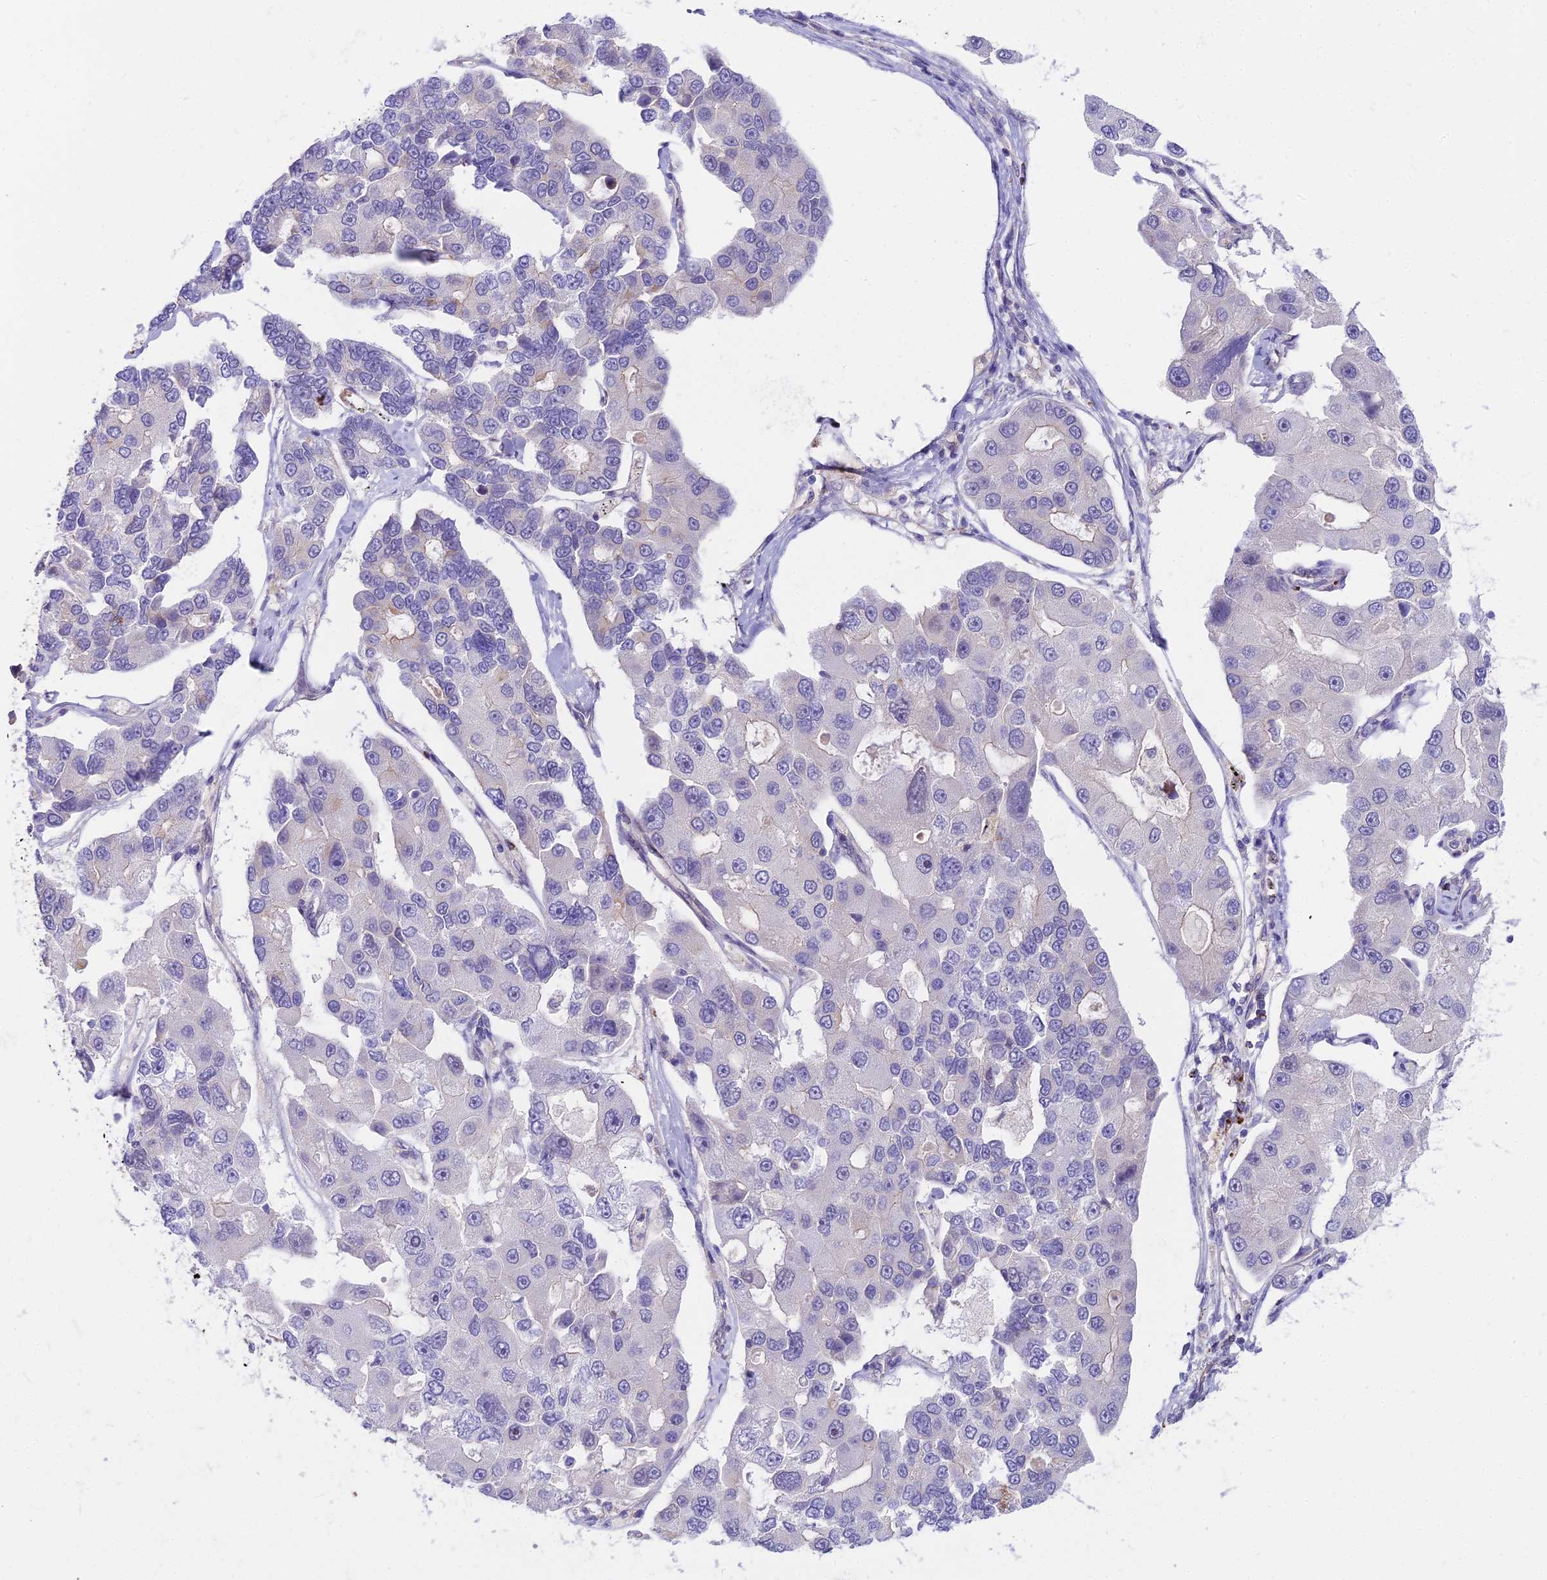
{"staining": {"intensity": "negative", "quantity": "none", "location": "none"}, "tissue": "lung cancer", "cell_type": "Tumor cells", "image_type": "cancer", "snomed": [{"axis": "morphology", "description": "Adenocarcinoma, NOS"}, {"axis": "topography", "description": "Lung"}], "caption": "Micrograph shows no significant protein positivity in tumor cells of adenocarcinoma (lung).", "gene": "HLA-DOA", "patient": {"sex": "female", "age": 54}}